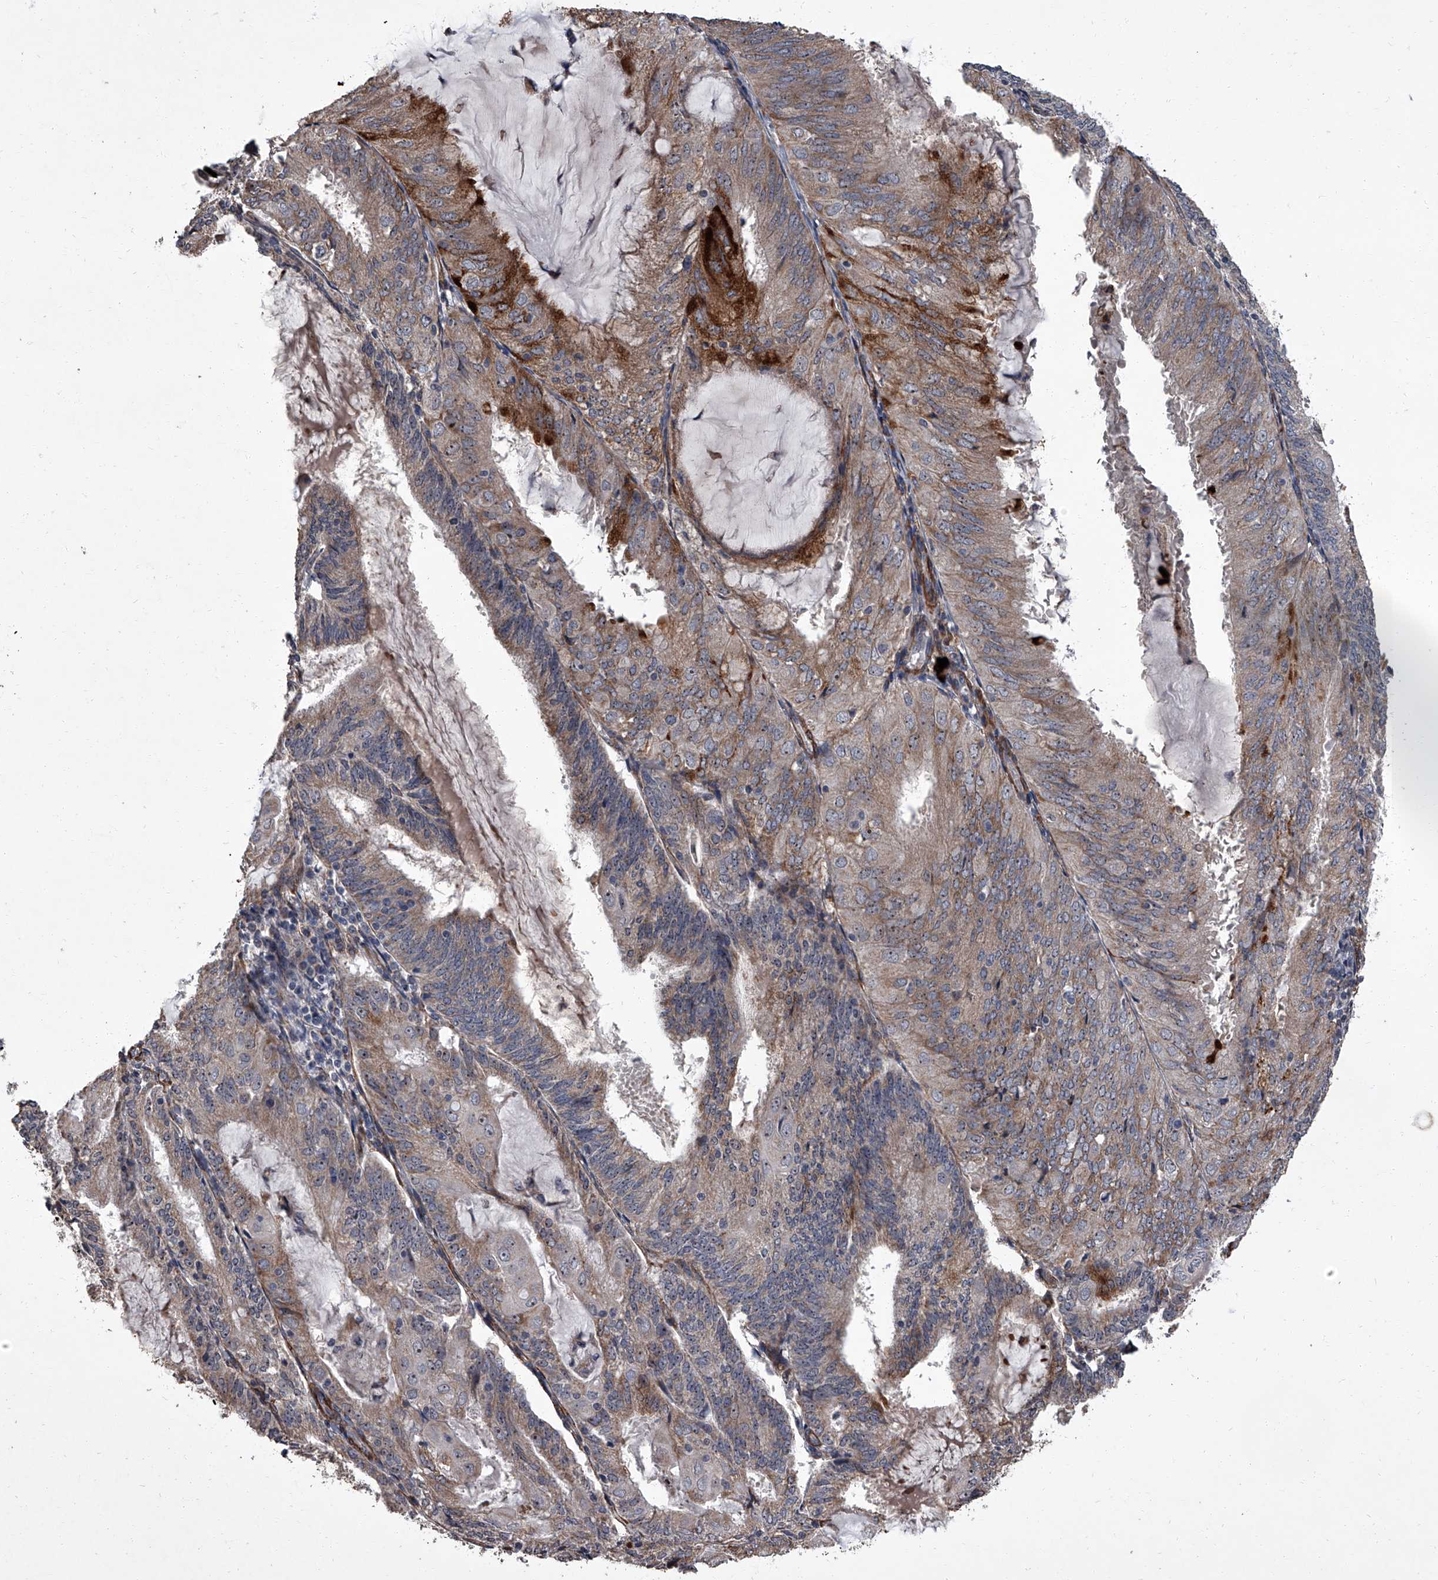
{"staining": {"intensity": "strong", "quantity": "<25%", "location": "cytoplasmic/membranous"}, "tissue": "endometrial cancer", "cell_type": "Tumor cells", "image_type": "cancer", "snomed": [{"axis": "morphology", "description": "Adenocarcinoma, NOS"}, {"axis": "topography", "description": "Endometrium"}], "caption": "A brown stain shows strong cytoplasmic/membranous expression of a protein in adenocarcinoma (endometrial) tumor cells.", "gene": "SIRT4", "patient": {"sex": "female", "age": 81}}